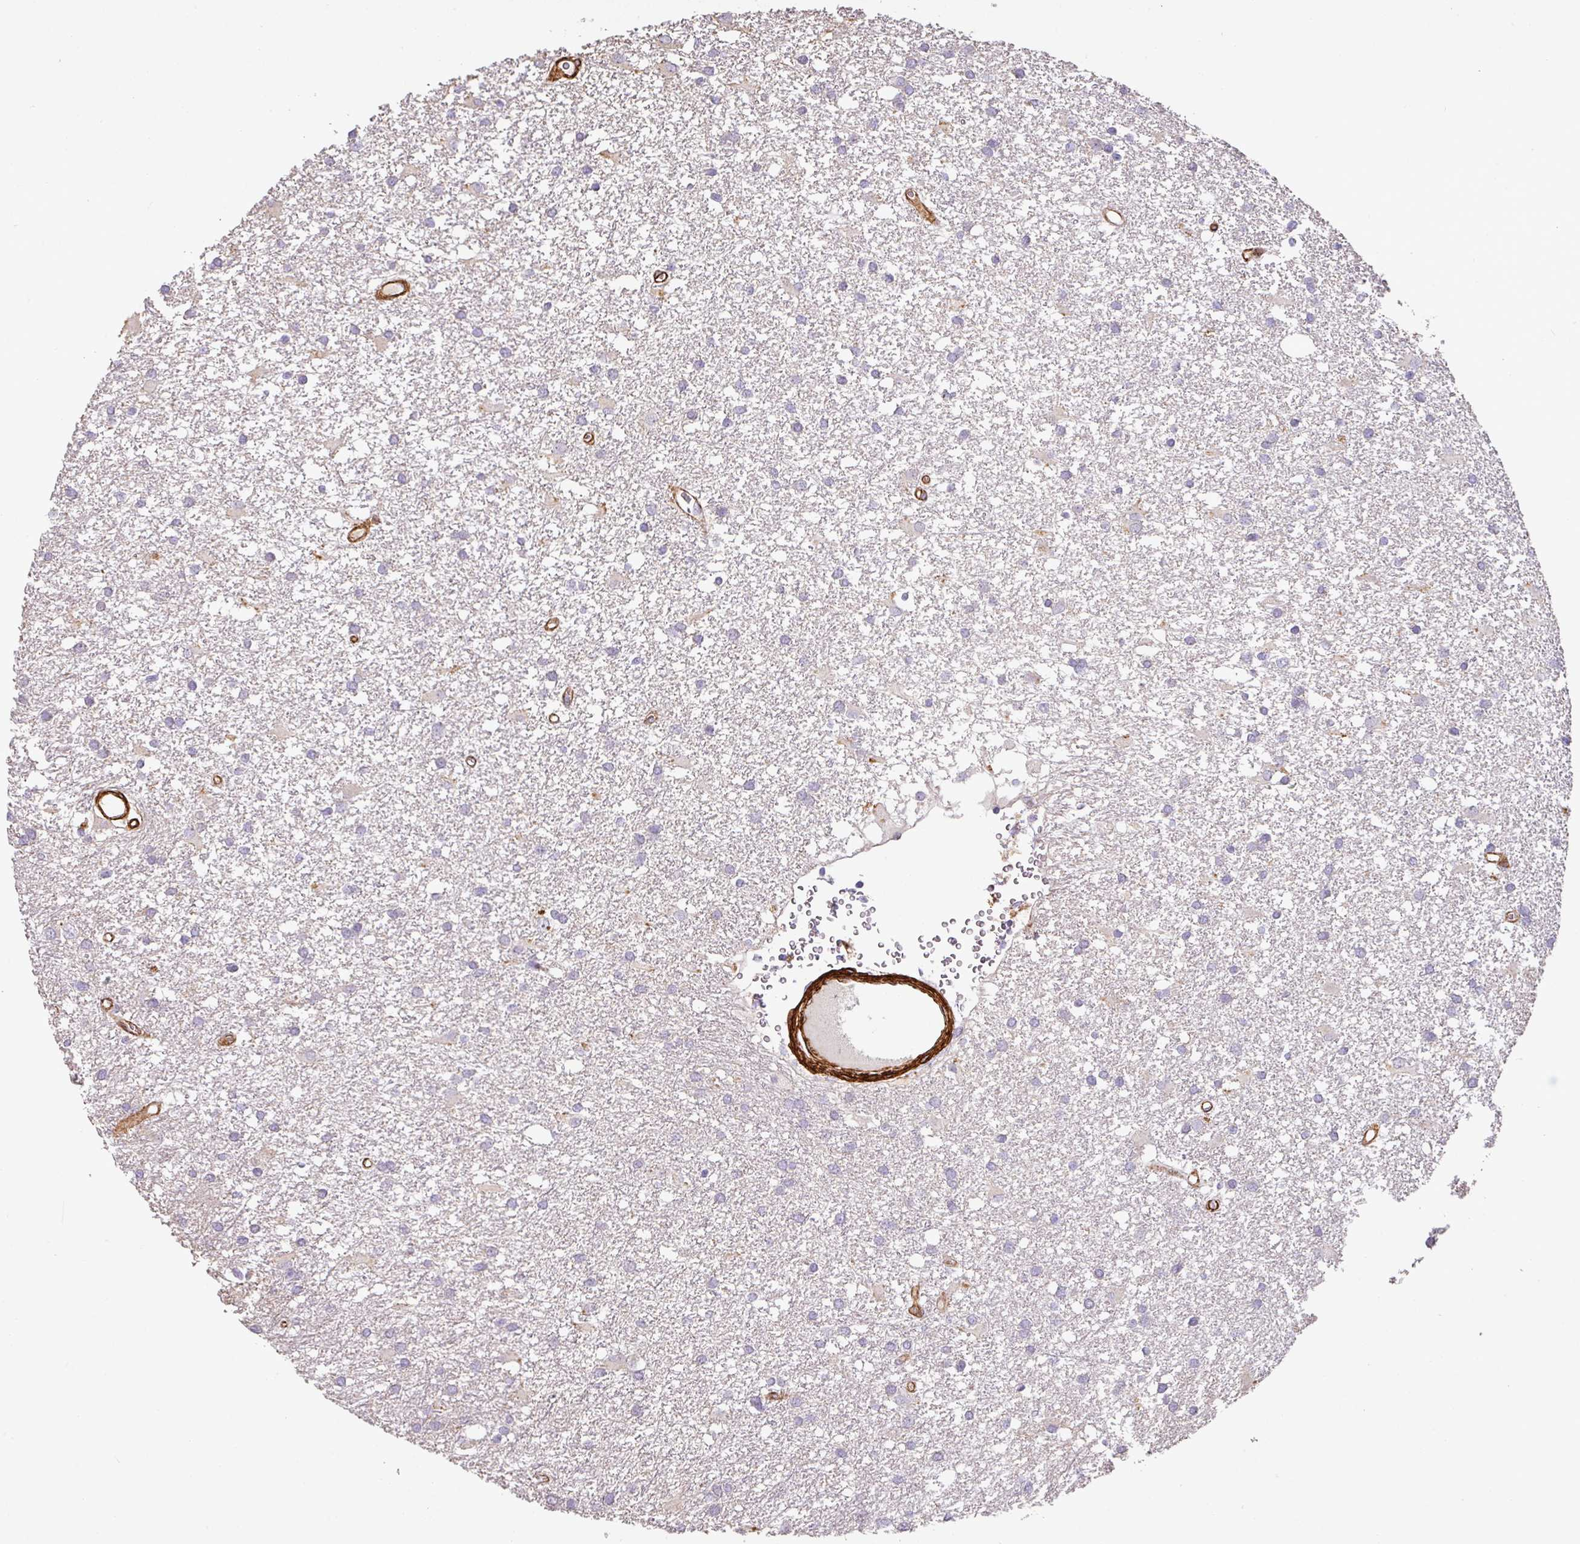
{"staining": {"intensity": "negative", "quantity": "none", "location": "none"}, "tissue": "glioma", "cell_type": "Tumor cells", "image_type": "cancer", "snomed": [{"axis": "morphology", "description": "Glioma, malignant, High grade"}, {"axis": "topography", "description": "Brain"}], "caption": "Tumor cells show no significant protein expression in high-grade glioma (malignant). Brightfield microscopy of IHC stained with DAB (3,3'-diaminobenzidine) (brown) and hematoxylin (blue), captured at high magnification.", "gene": "SLC25A17", "patient": {"sex": "male", "age": 48}}